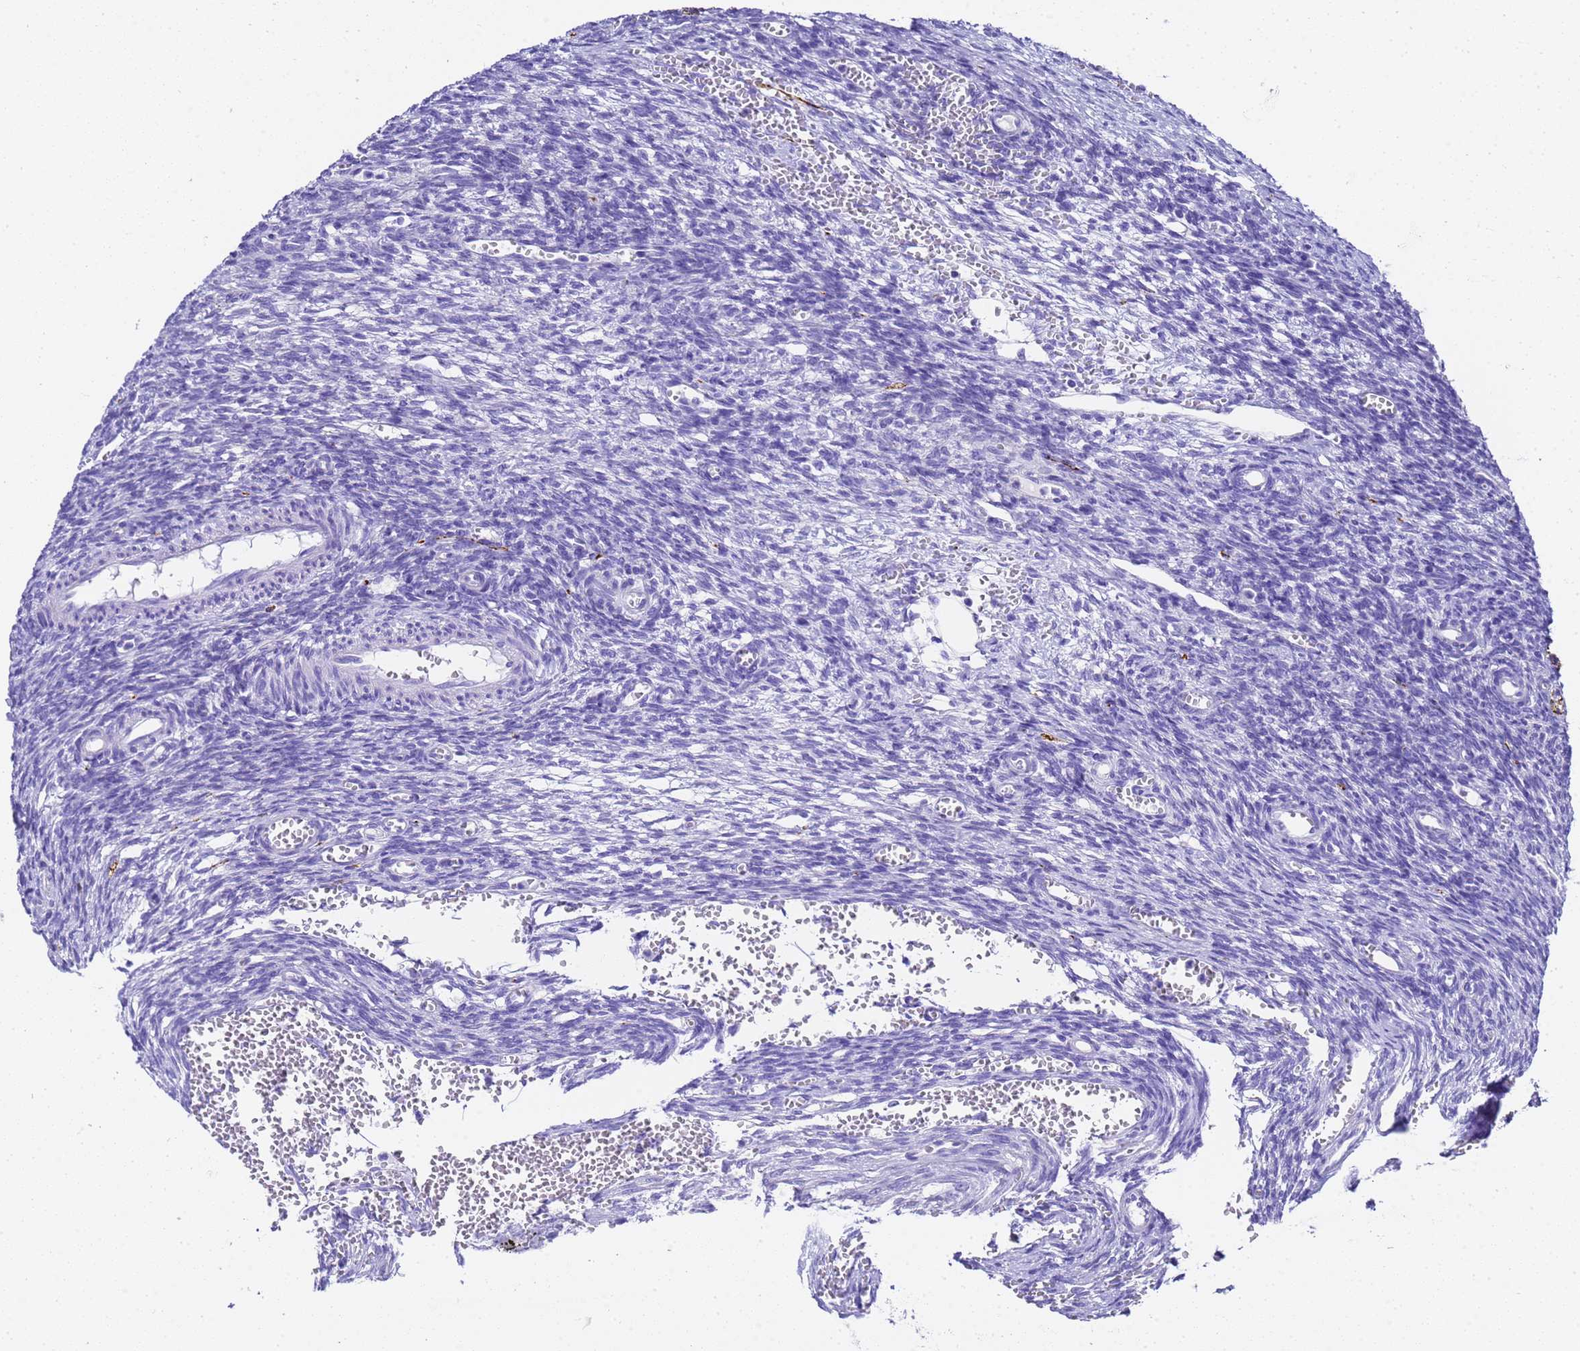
{"staining": {"intensity": "negative", "quantity": "none", "location": "none"}, "tissue": "ovary", "cell_type": "Ovarian stroma cells", "image_type": "normal", "snomed": [{"axis": "morphology", "description": "Normal tissue, NOS"}, {"axis": "topography", "description": "Ovary"}], "caption": "The photomicrograph shows no staining of ovarian stroma cells in benign ovary.", "gene": "FAM72A", "patient": {"sex": "female", "age": 39}}